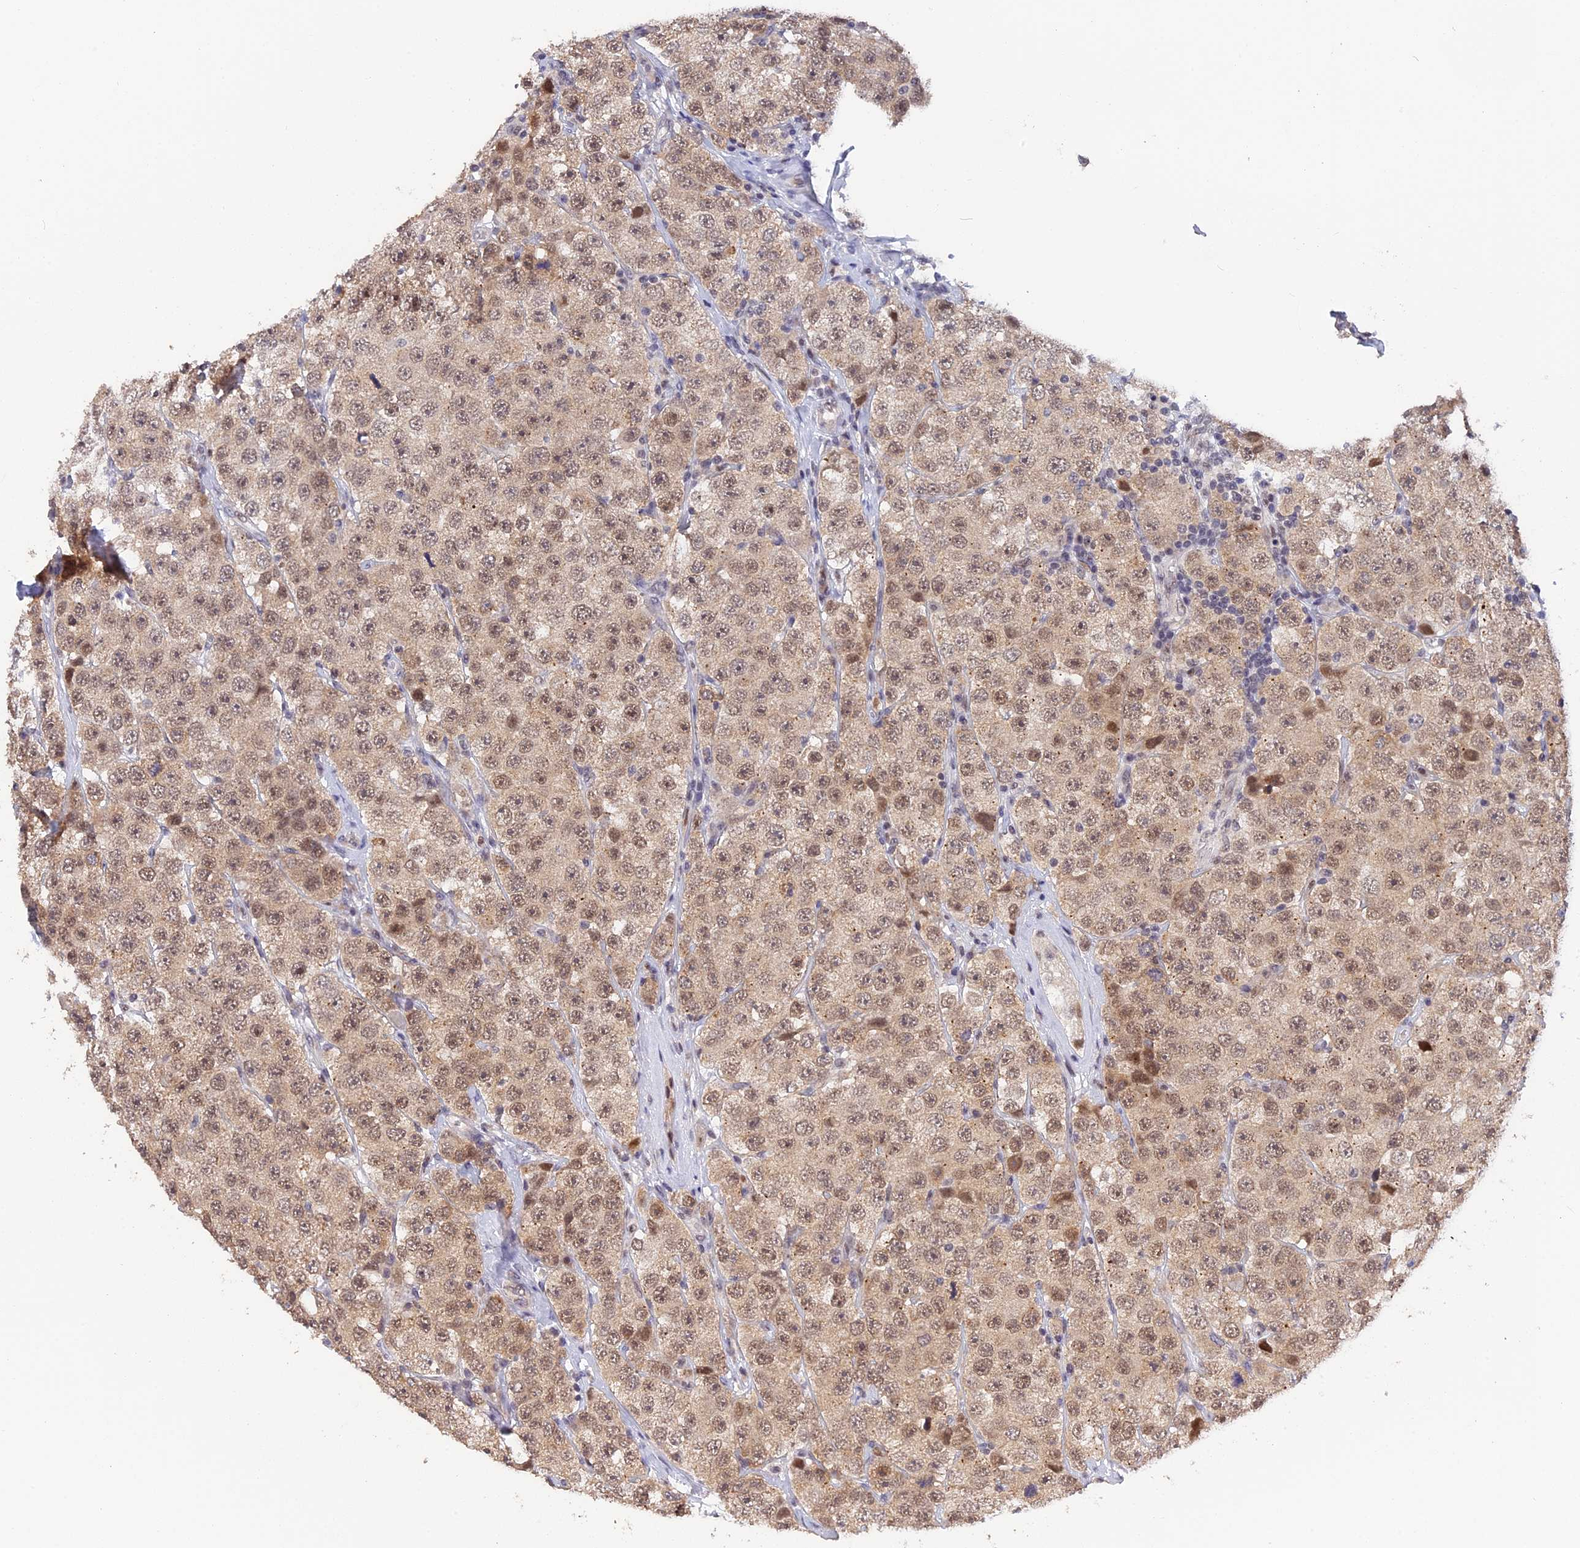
{"staining": {"intensity": "weak", "quantity": ">75%", "location": "nuclear"}, "tissue": "testis cancer", "cell_type": "Tumor cells", "image_type": "cancer", "snomed": [{"axis": "morphology", "description": "Seminoma, NOS"}, {"axis": "topography", "description": "Testis"}], "caption": "This is a micrograph of immunohistochemistry (IHC) staining of seminoma (testis), which shows weak staining in the nuclear of tumor cells.", "gene": "POLR2C", "patient": {"sex": "male", "age": 28}}